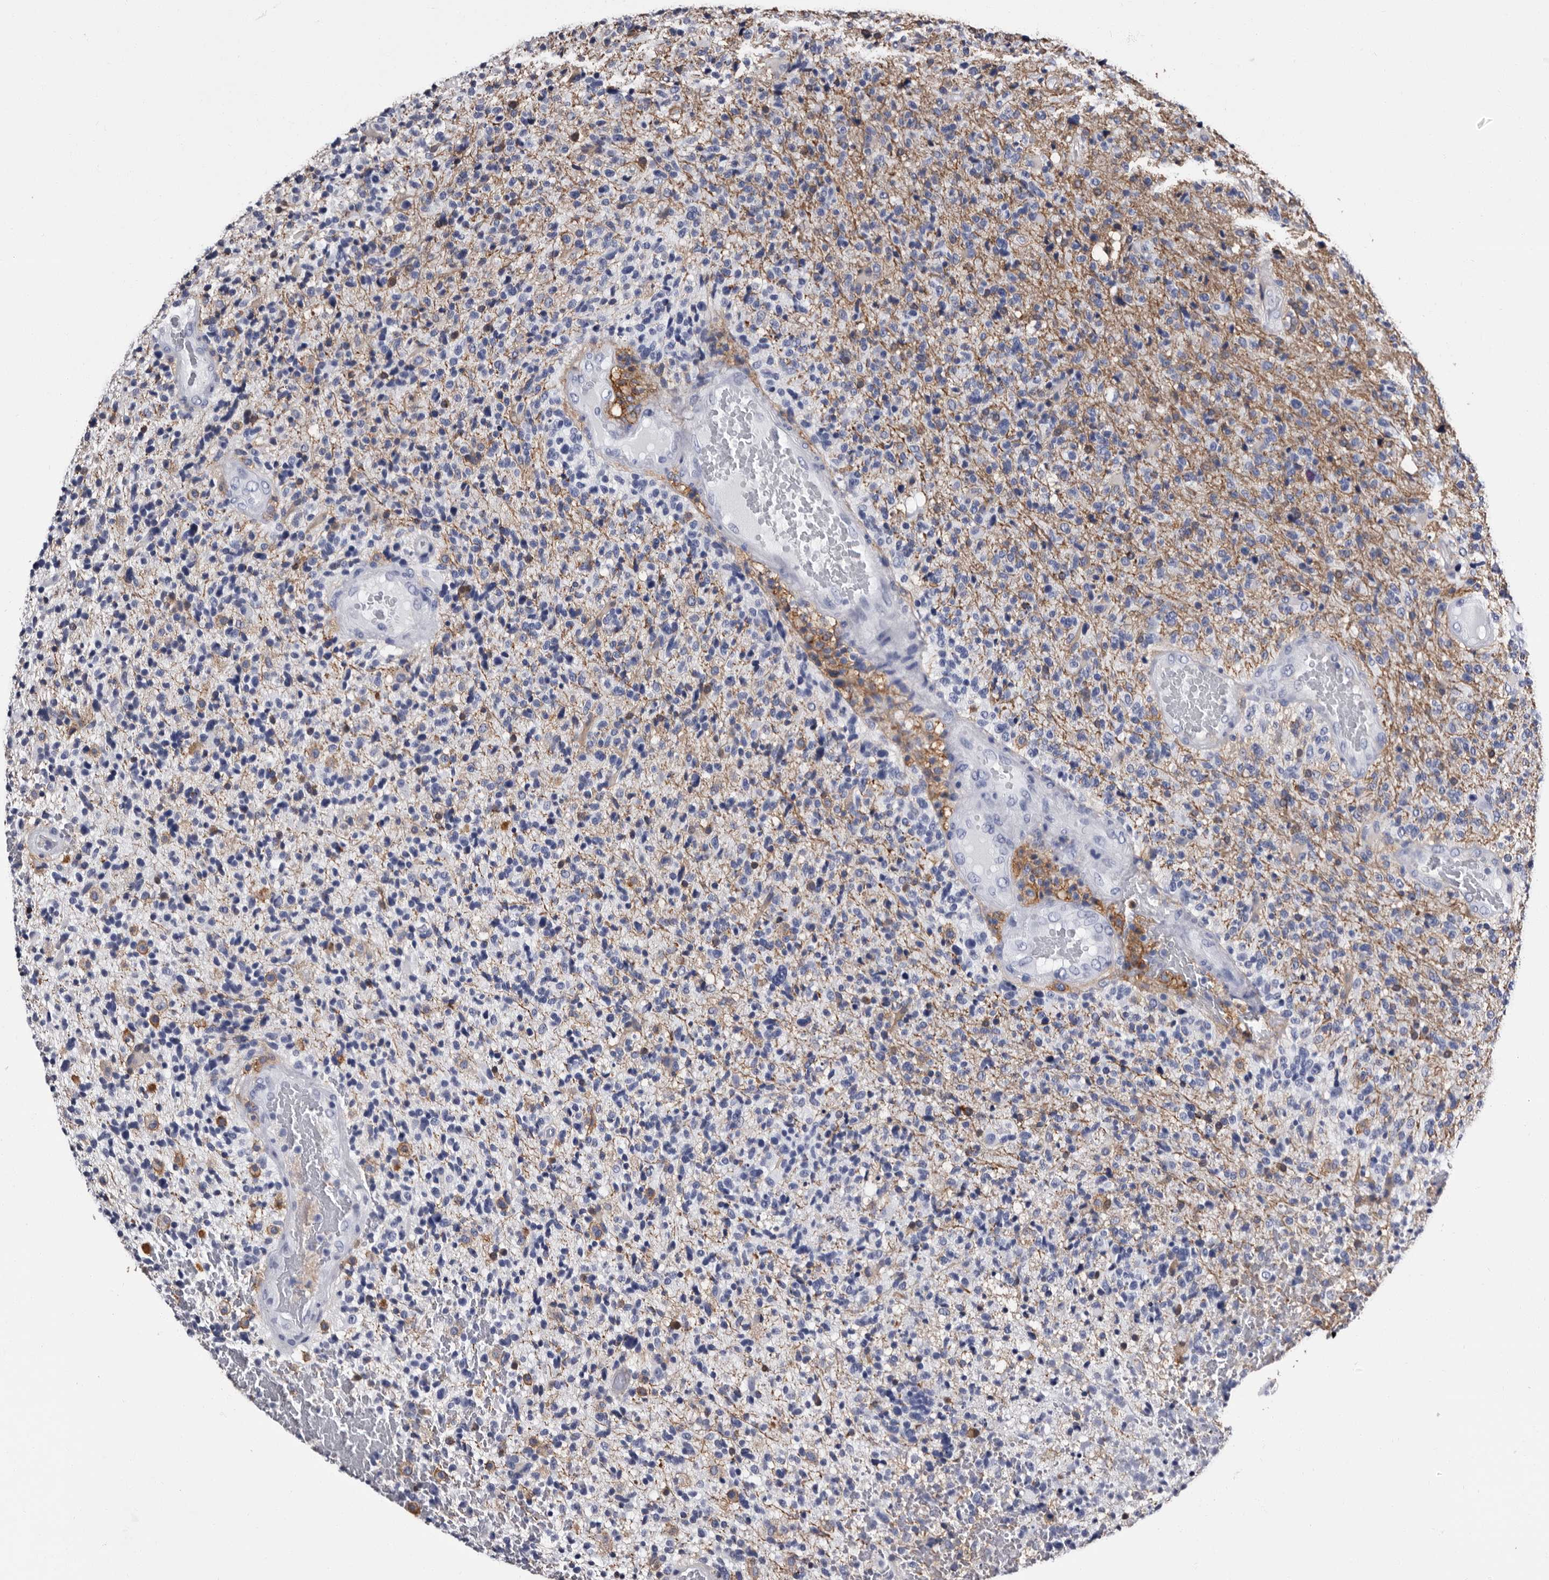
{"staining": {"intensity": "negative", "quantity": "none", "location": "none"}, "tissue": "glioma", "cell_type": "Tumor cells", "image_type": "cancer", "snomed": [{"axis": "morphology", "description": "Glioma, malignant, High grade"}, {"axis": "topography", "description": "Brain"}], "caption": "The immunohistochemistry micrograph has no significant positivity in tumor cells of malignant glioma (high-grade) tissue. The staining is performed using DAB brown chromogen with nuclei counter-stained in using hematoxylin.", "gene": "EPB41L3", "patient": {"sex": "male", "age": 72}}